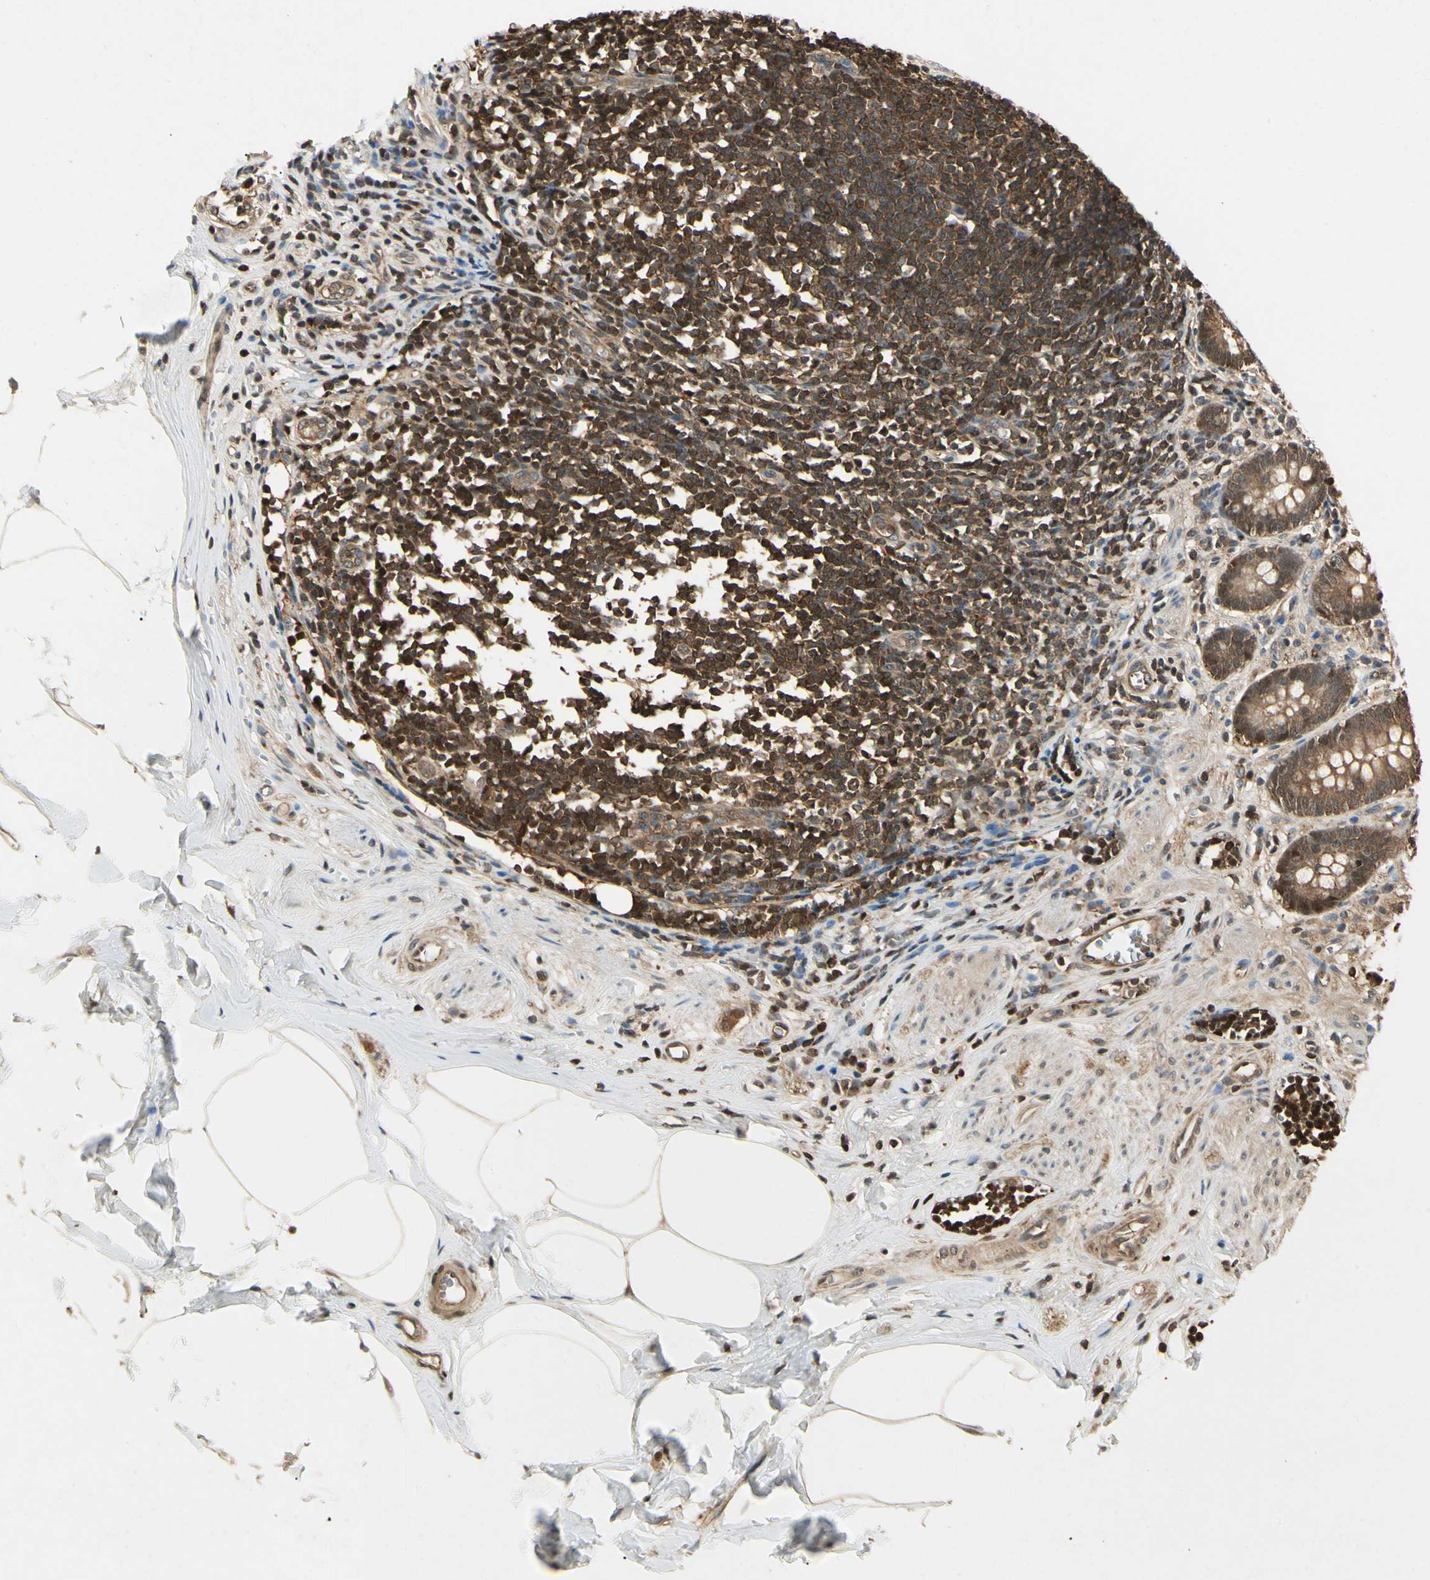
{"staining": {"intensity": "moderate", "quantity": ">75%", "location": "cytoplasmic/membranous"}, "tissue": "appendix", "cell_type": "Glandular cells", "image_type": "normal", "snomed": [{"axis": "morphology", "description": "Normal tissue, NOS"}, {"axis": "topography", "description": "Appendix"}], "caption": "This micrograph displays immunohistochemistry (IHC) staining of unremarkable human appendix, with medium moderate cytoplasmic/membranous expression in about >75% of glandular cells.", "gene": "YWHAB", "patient": {"sex": "female", "age": 50}}